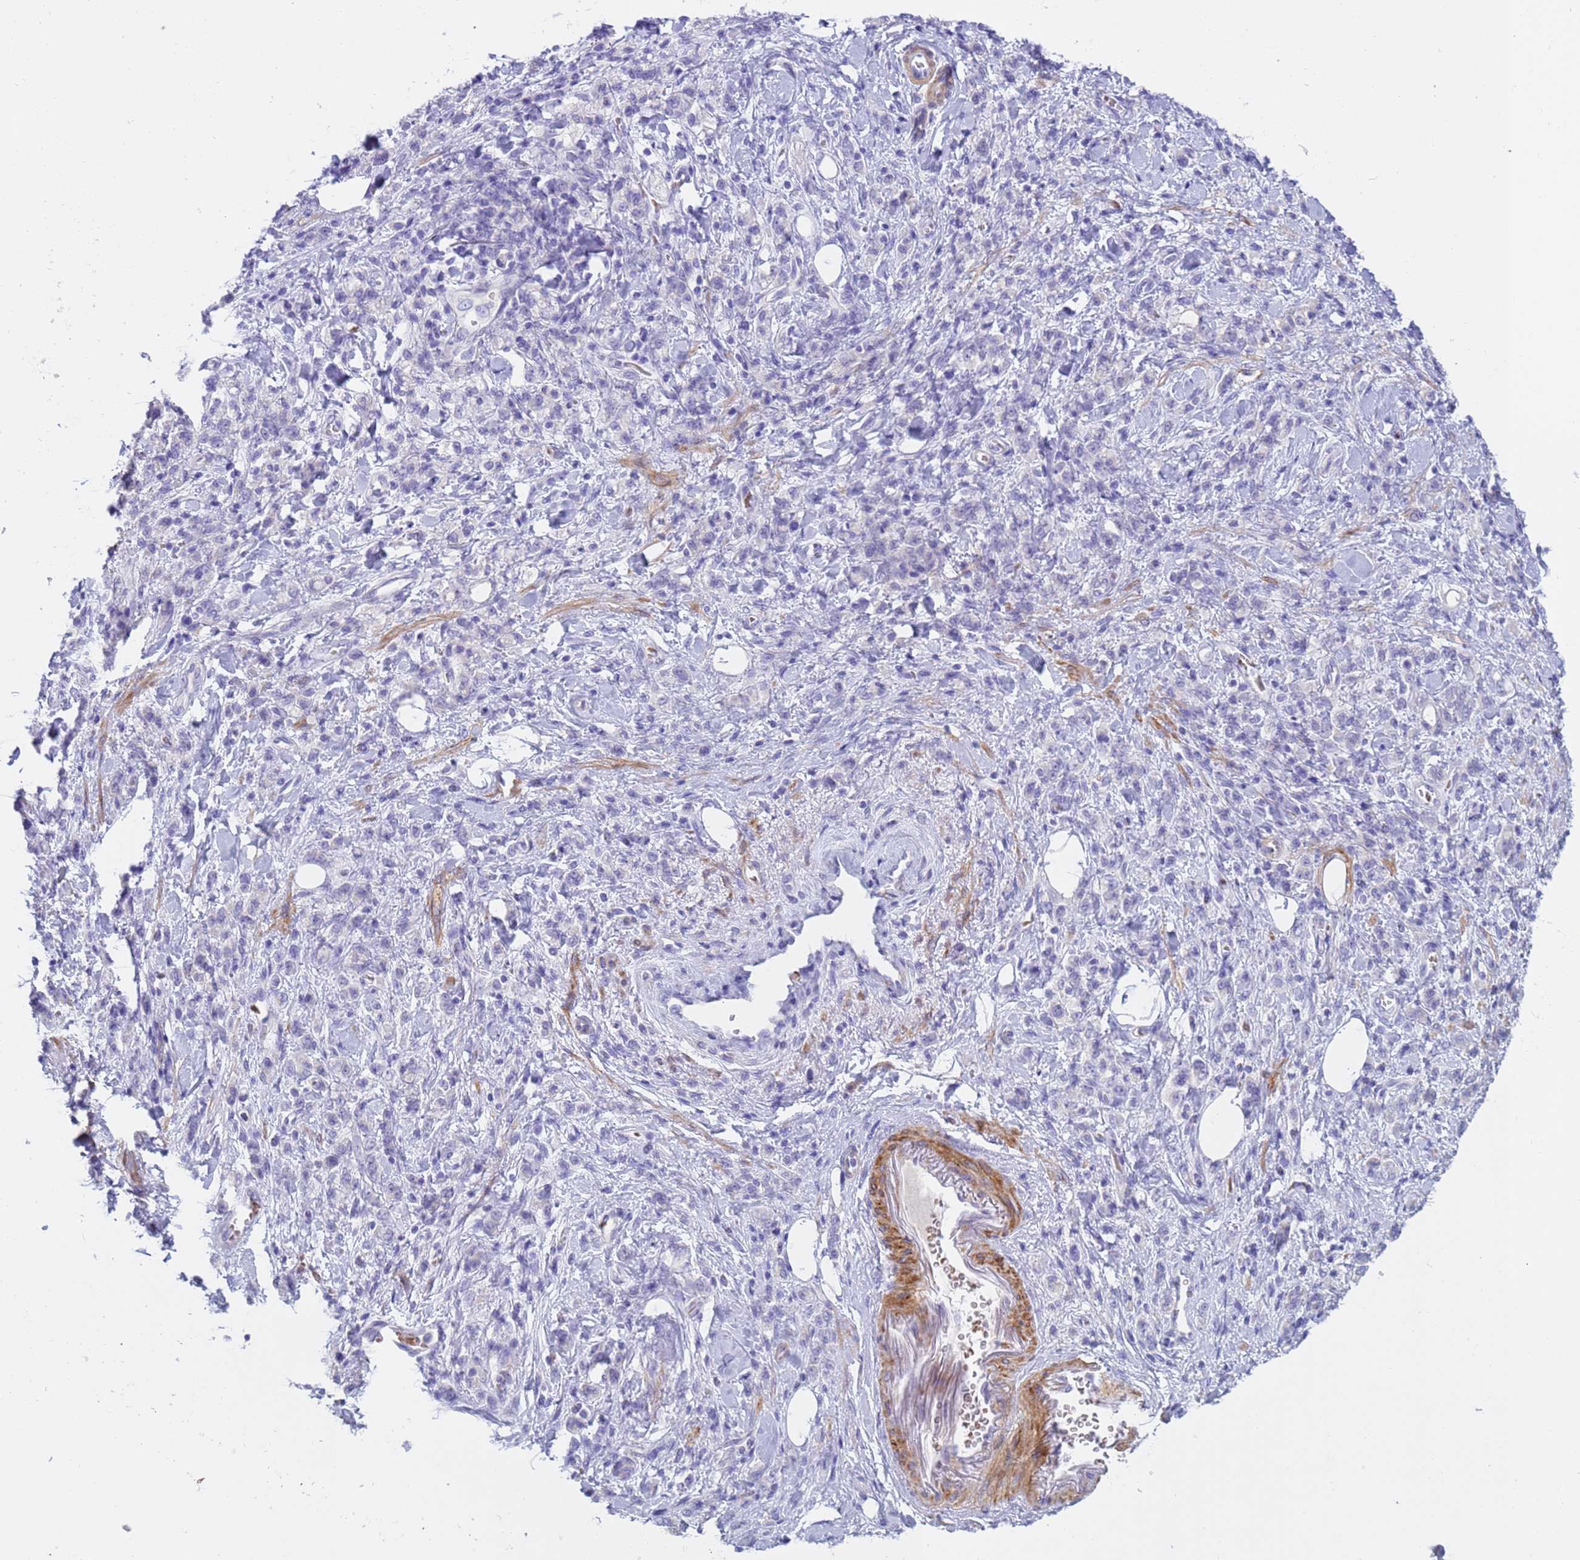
{"staining": {"intensity": "negative", "quantity": "none", "location": "none"}, "tissue": "stomach cancer", "cell_type": "Tumor cells", "image_type": "cancer", "snomed": [{"axis": "morphology", "description": "Adenocarcinoma, NOS"}, {"axis": "topography", "description": "Stomach"}], "caption": "Immunohistochemistry photomicrograph of neoplastic tissue: stomach cancer stained with DAB shows no significant protein expression in tumor cells. The staining is performed using DAB brown chromogen with nuclei counter-stained in using hematoxylin.", "gene": "KBTBD3", "patient": {"sex": "male", "age": 77}}